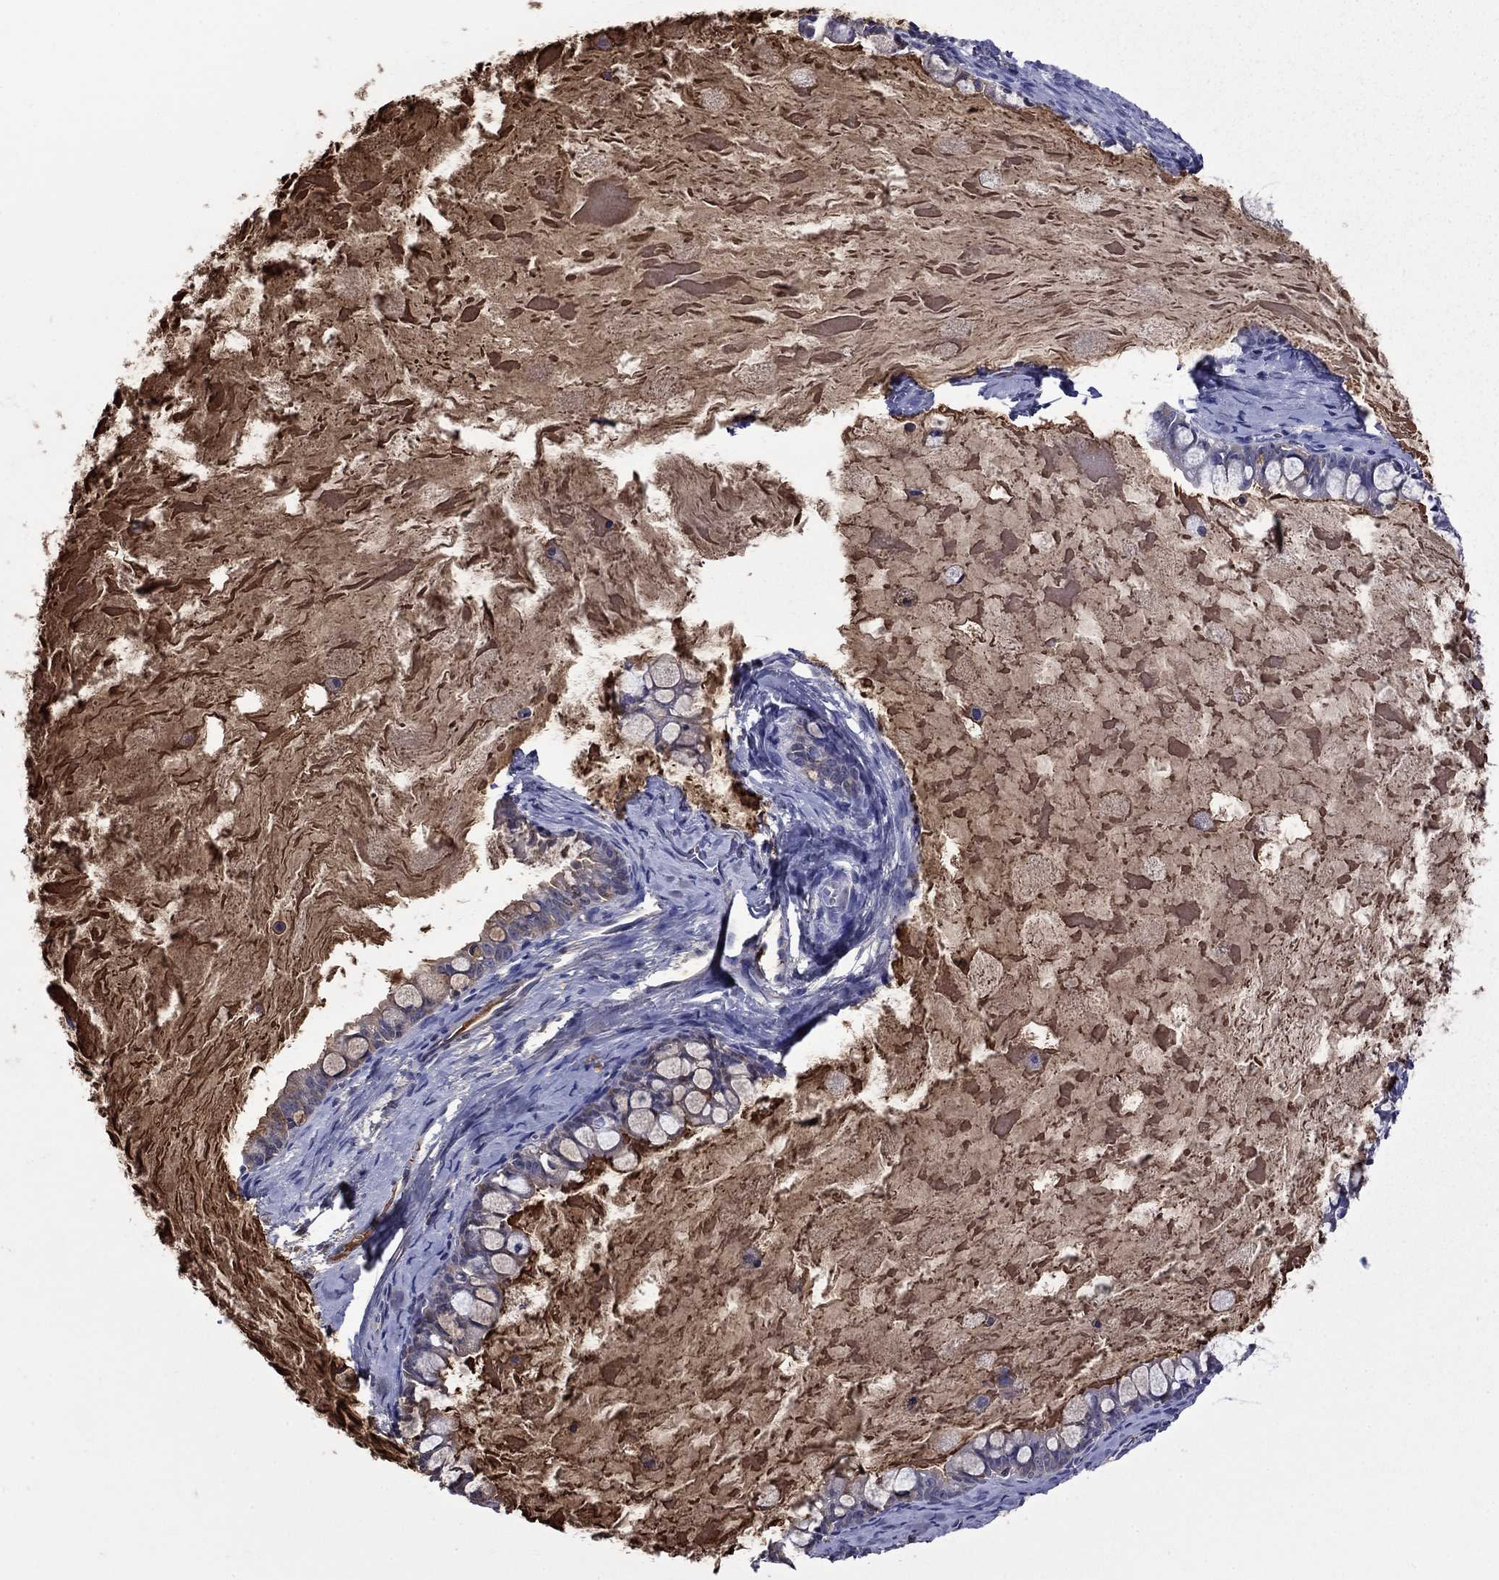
{"staining": {"intensity": "negative", "quantity": "none", "location": "none"}, "tissue": "ovarian cancer", "cell_type": "Tumor cells", "image_type": "cancer", "snomed": [{"axis": "morphology", "description": "Cystadenocarcinoma, mucinous, NOS"}, {"axis": "topography", "description": "Ovary"}], "caption": "The image shows no staining of tumor cells in ovarian cancer.", "gene": "APOA2", "patient": {"sex": "female", "age": 63}}